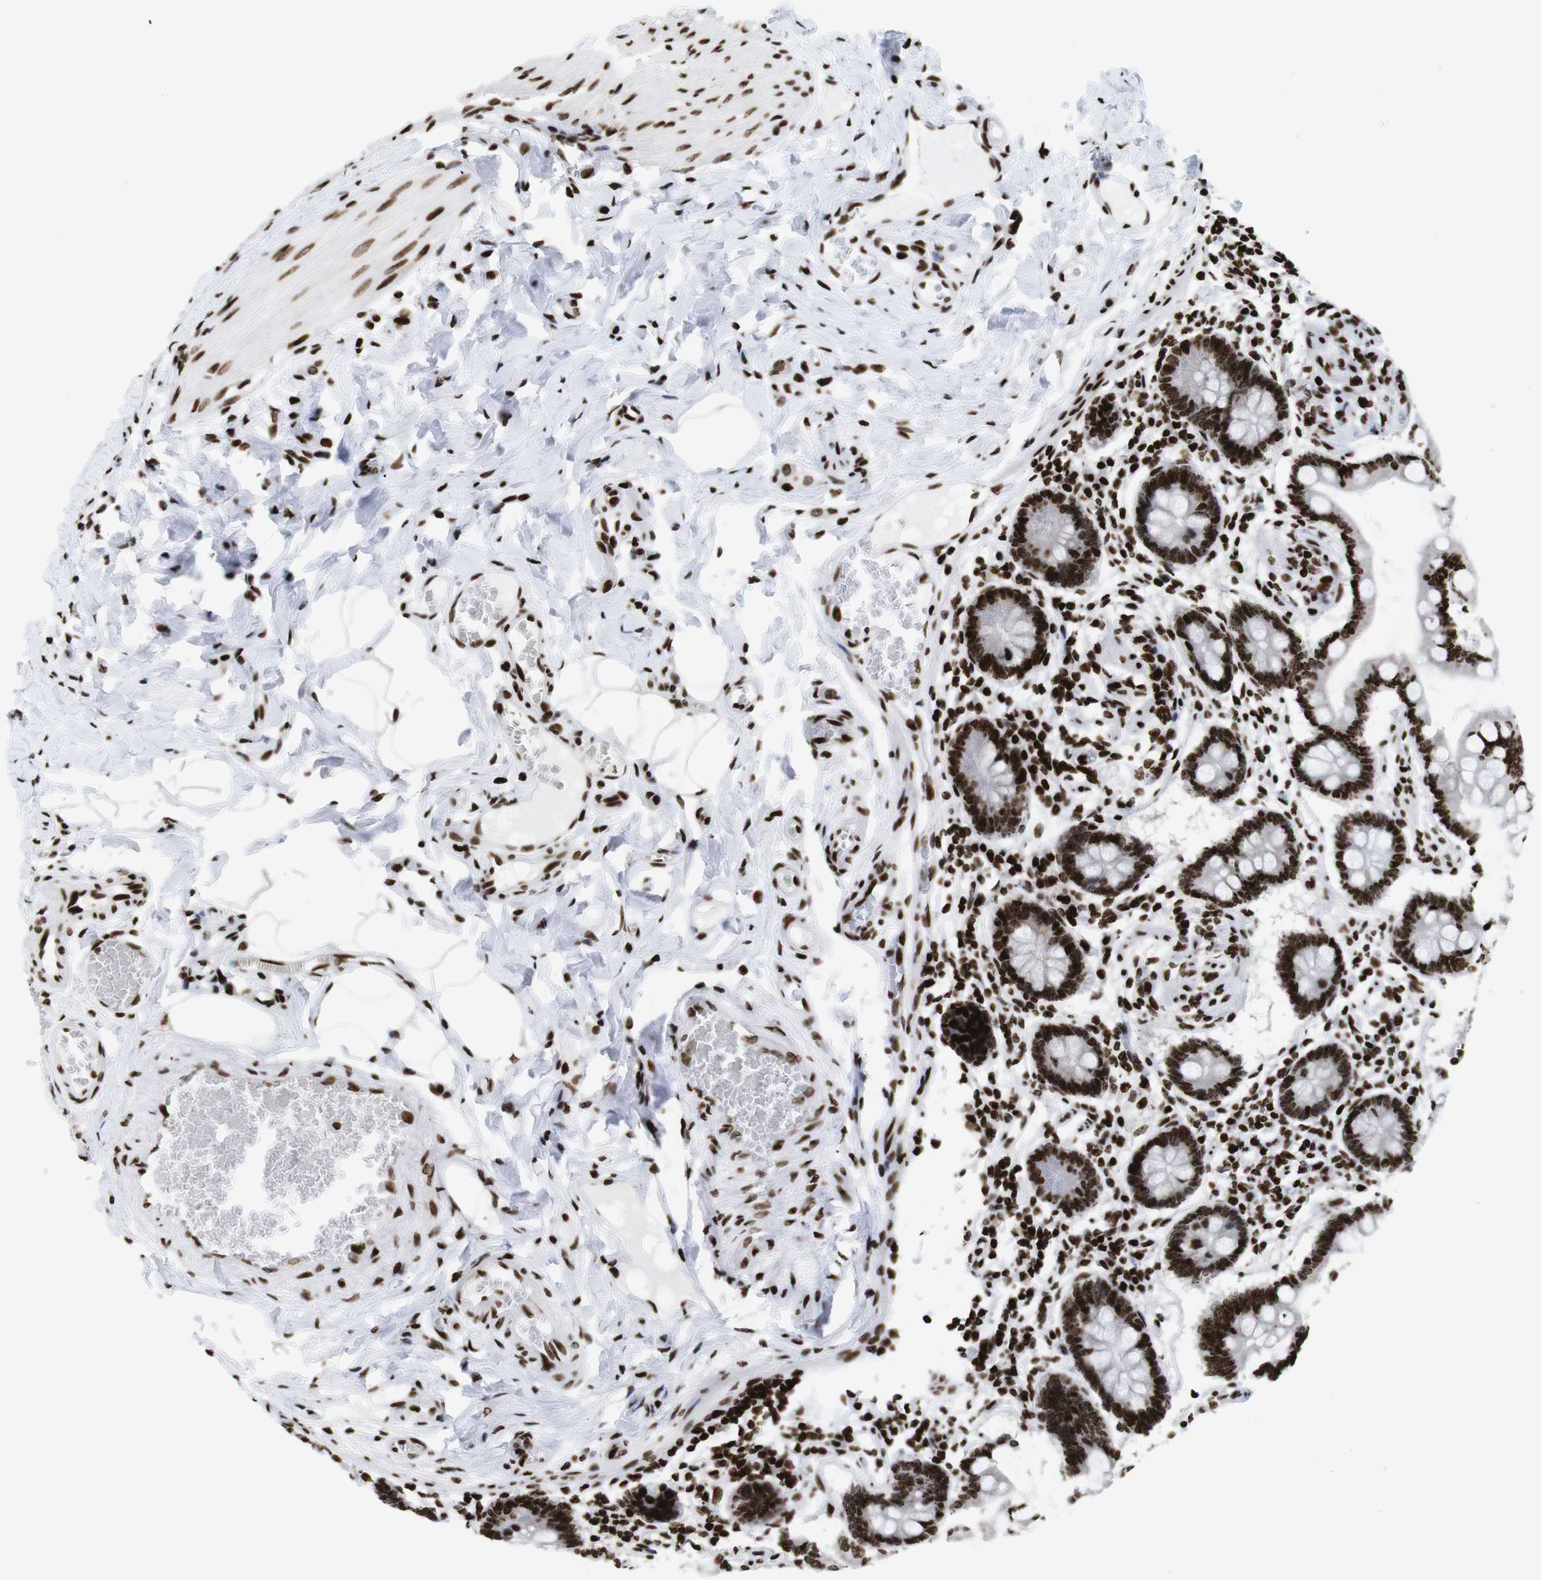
{"staining": {"intensity": "strong", "quantity": ">75%", "location": "nuclear"}, "tissue": "small intestine", "cell_type": "Glandular cells", "image_type": "normal", "snomed": [{"axis": "morphology", "description": "Normal tissue, NOS"}, {"axis": "topography", "description": "Small intestine"}], "caption": "The micrograph exhibits staining of normal small intestine, revealing strong nuclear protein staining (brown color) within glandular cells.", "gene": "H1", "patient": {"sex": "male", "age": 41}}